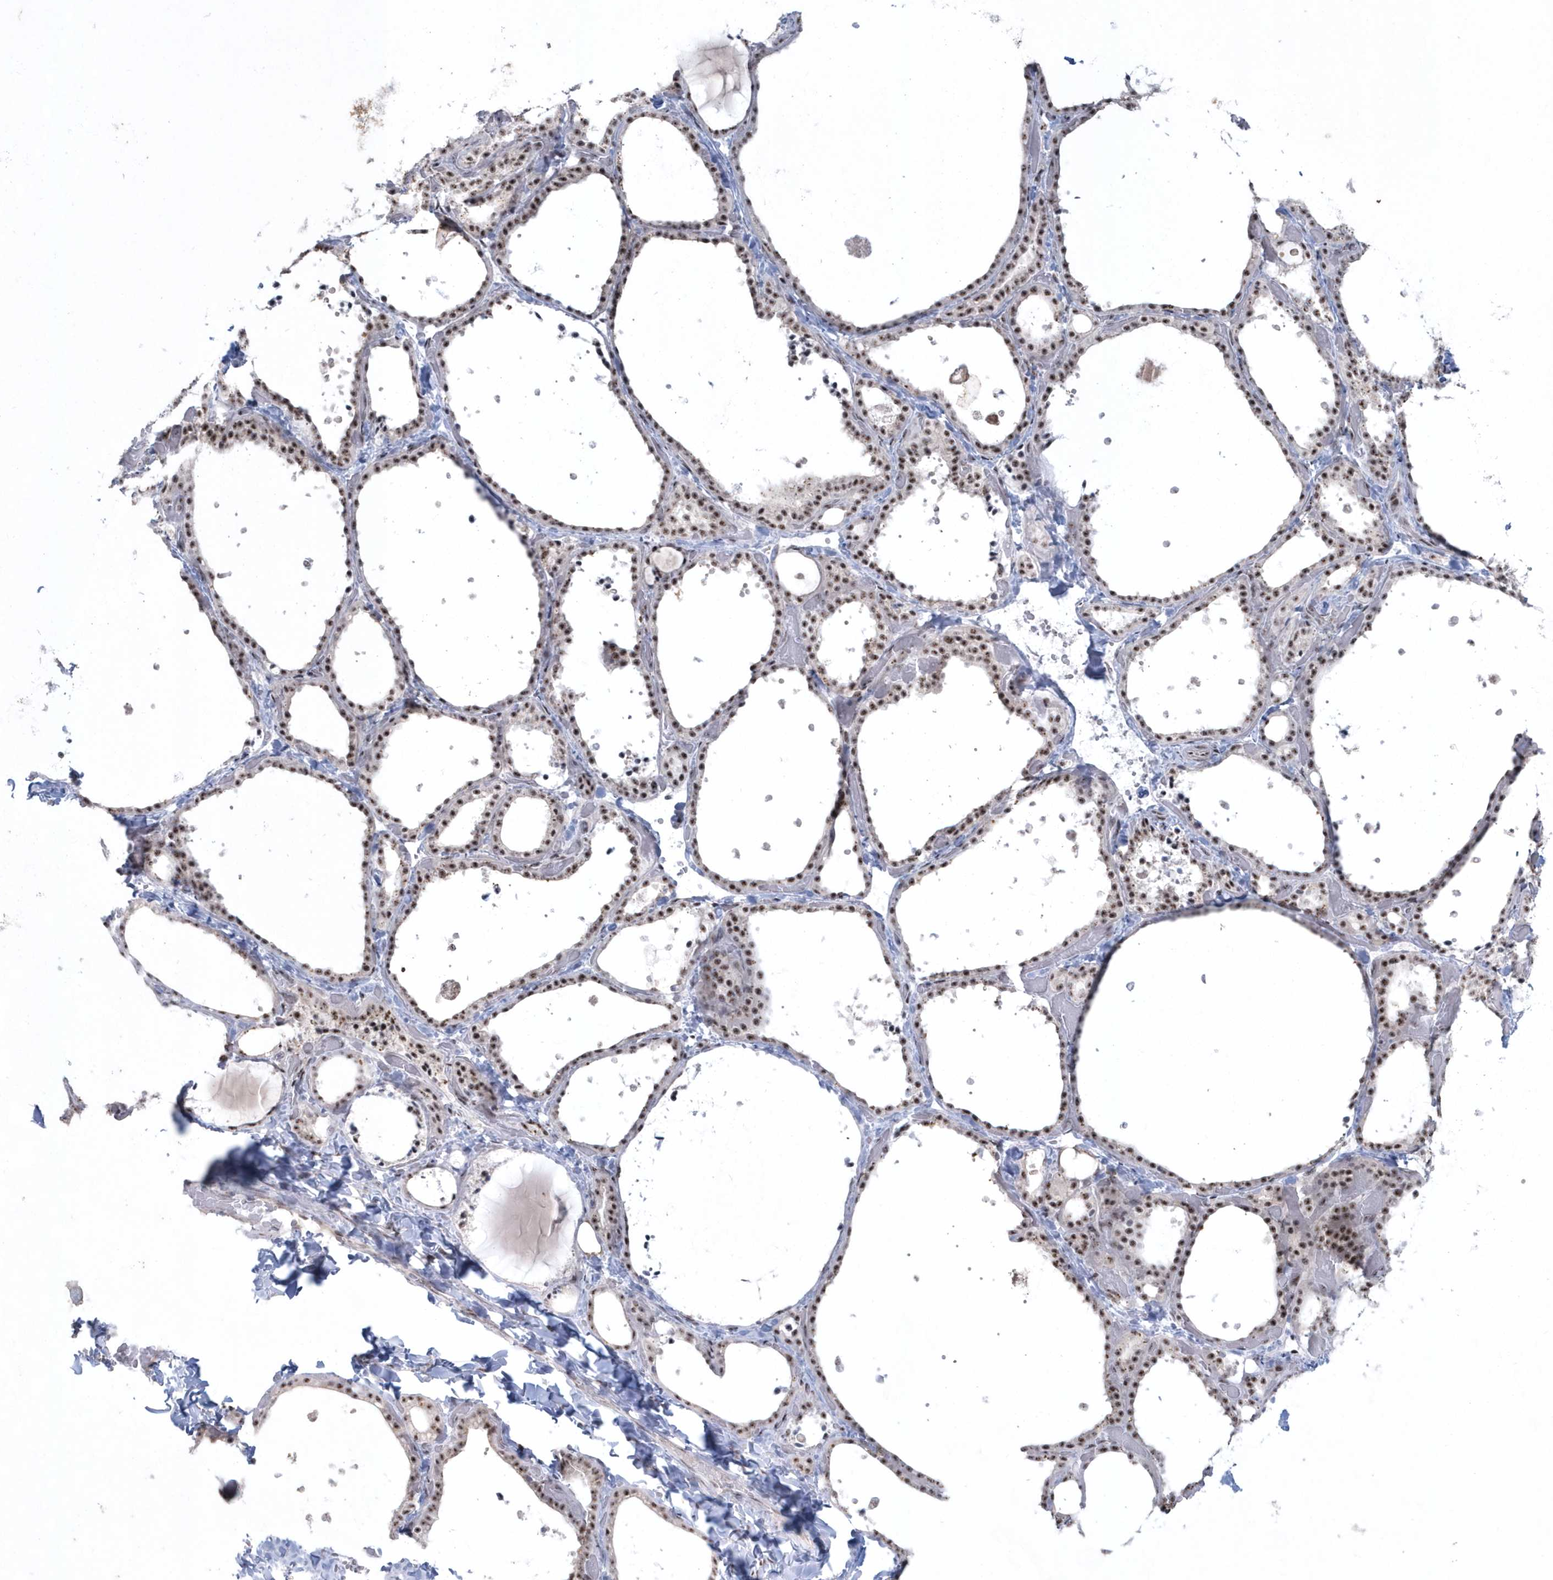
{"staining": {"intensity": "moderate", "quantity": ">75%", "location": "nuclear"}, "tissue": "thyroid gland", "cell_type": "Glandular cells", "image_type": "normal", "snomed": [{"axis": "morphology", "description": "Normal tissue, NOS"}, {"axis": "topography", "description": "Thyroid gland"}], "caption": "Brown immunohistochemical staining in unremarkable human thyroid gland reveals moderate nuclear positivity in about >75% of glandular cells. The protein of interest is stained brown, and the nuclei are stained in blue (DAB (3,3'-diaminobenzidine) IHC with brightfield microscopy, high magnification).", "gene": "KDM6B", "patient": {"sex": "female", "age": 44}}